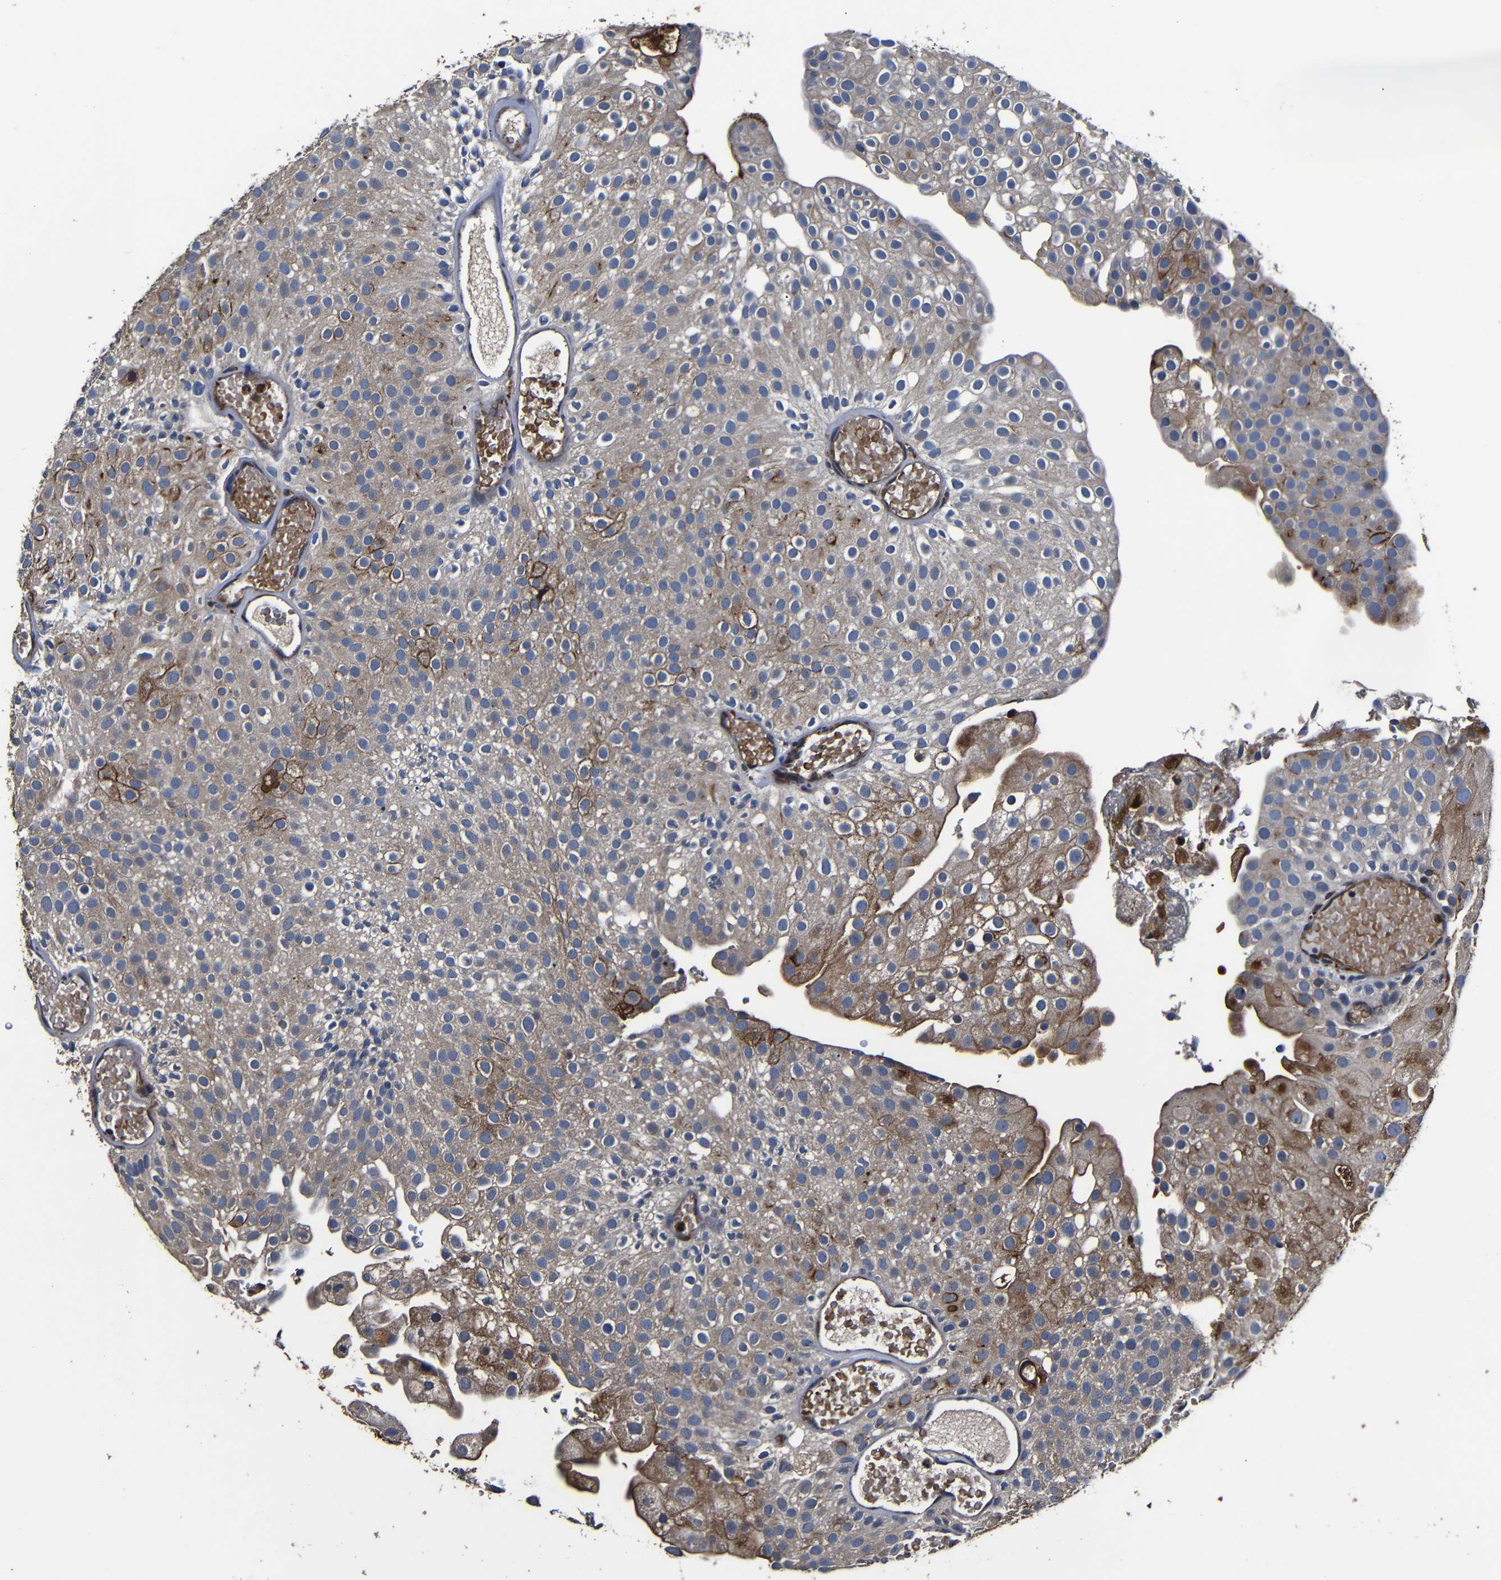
{"staining": {"intensity": "moderate", "quantity": ">75%", "location": "cytoplasmic/membranous"}, "tissue": "urothelial cancer", "cell_type": "Tumor cells", "image_type": "cancer", "snomed": [{"axis": "morphology", "description": "Urothelial carcinoma, Low grade"}, {"axis": "topography", "description": "Urinary bladder"}], "caption": "Immunohistochemical staining of human urothelial cancer demonstrates moderate cytoplasmic/membranous protein expression in approximately >75% of tumor cells. (DAB IHC with brightfield microscopy, high magnification).", "gene": "SCN9A", "patient": {"sex": "male", "age": 78}}